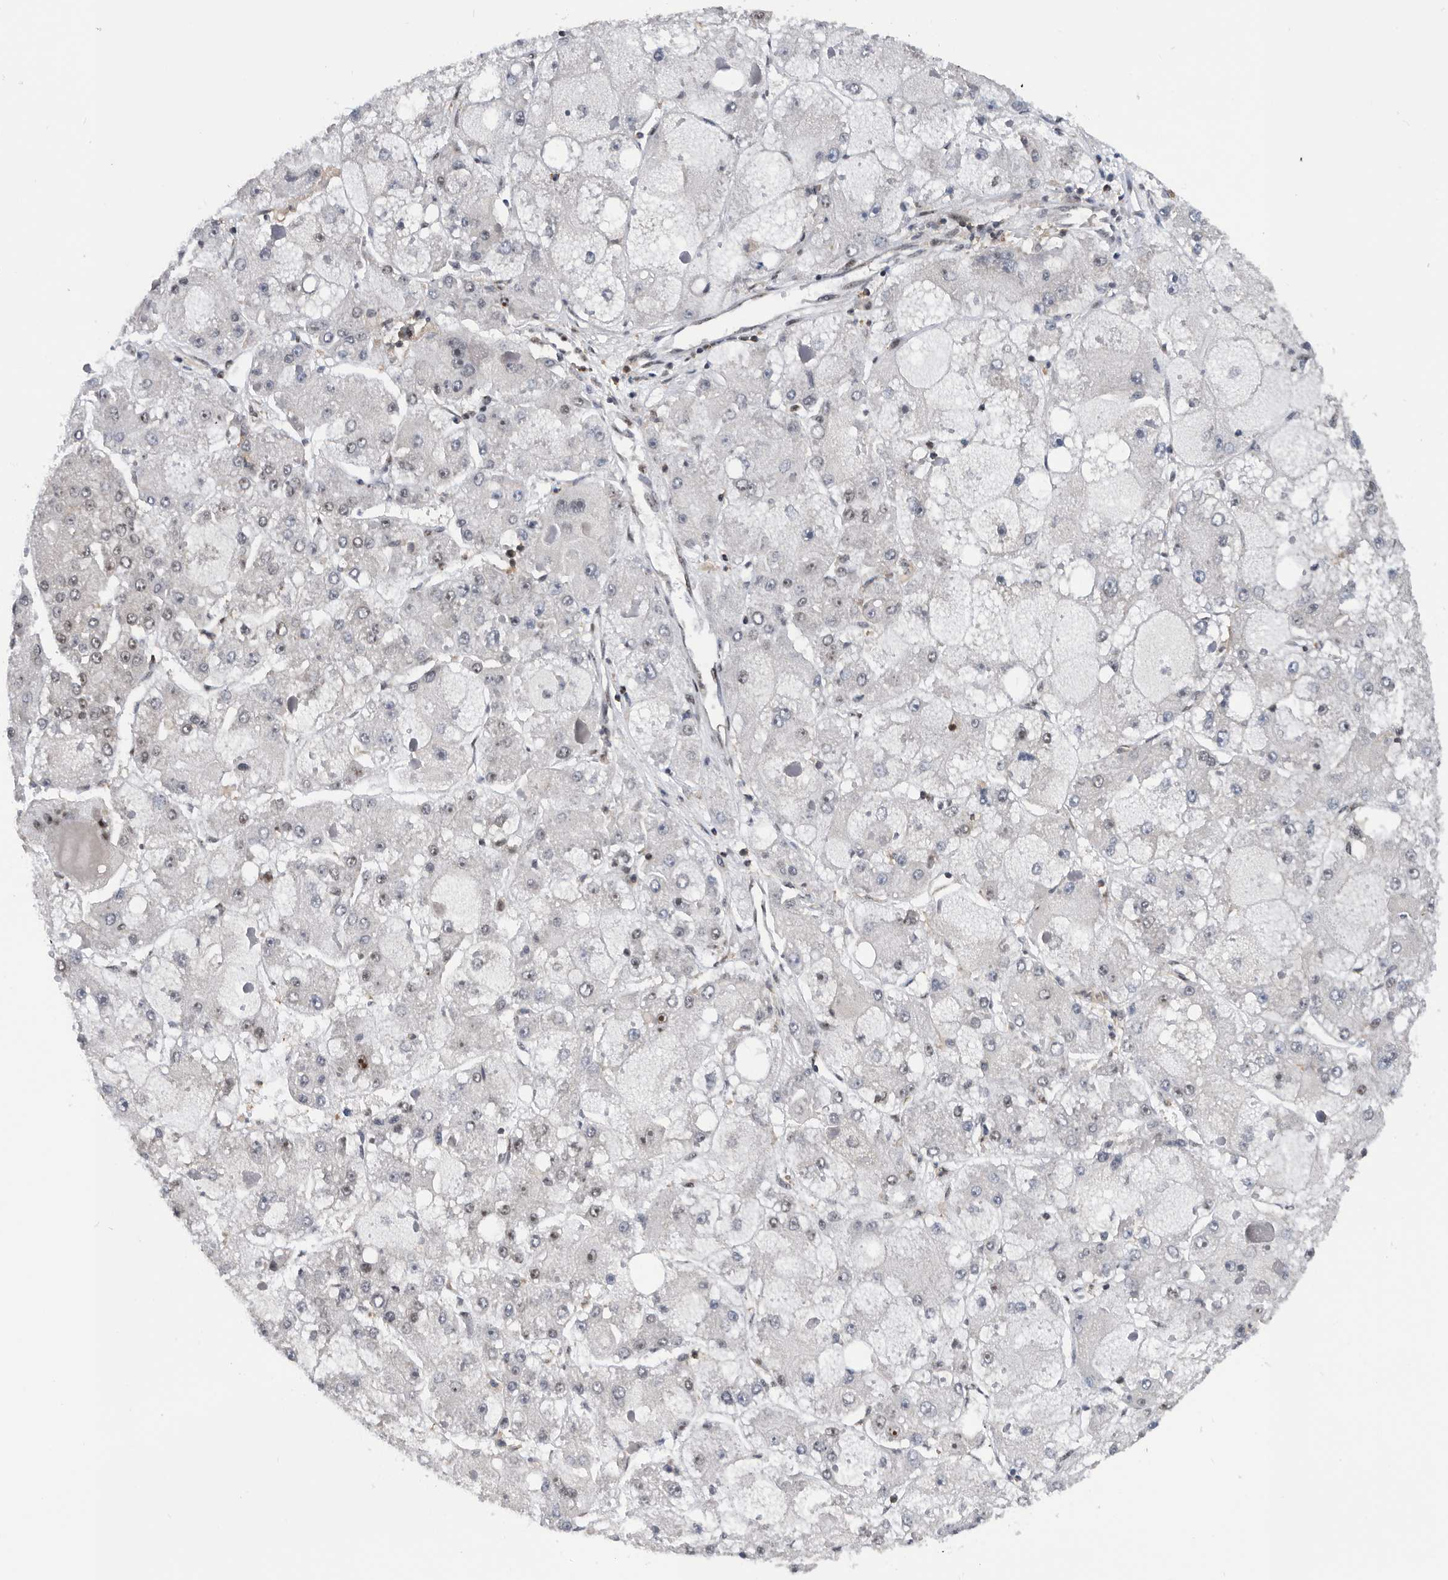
{"staining": {"intensity": "negative", "quantity": "none", "location": "none"}, "tissue": "liver cancer", "cell_type": "Tumor cells", "image_type": "cancer", "snomed": [{"axis": "morphology", "description": "Carcinoma, Hepatocellular, NOS"}, {"axis": "topography", "description": "Liver"}], "caption": "Micrograph shows no significant protein staining in tumor cells of liver cancer (hepatocellular carcinoma).", "gene": "ZNF260", "patient": {"sex": "female", "age": 73}}